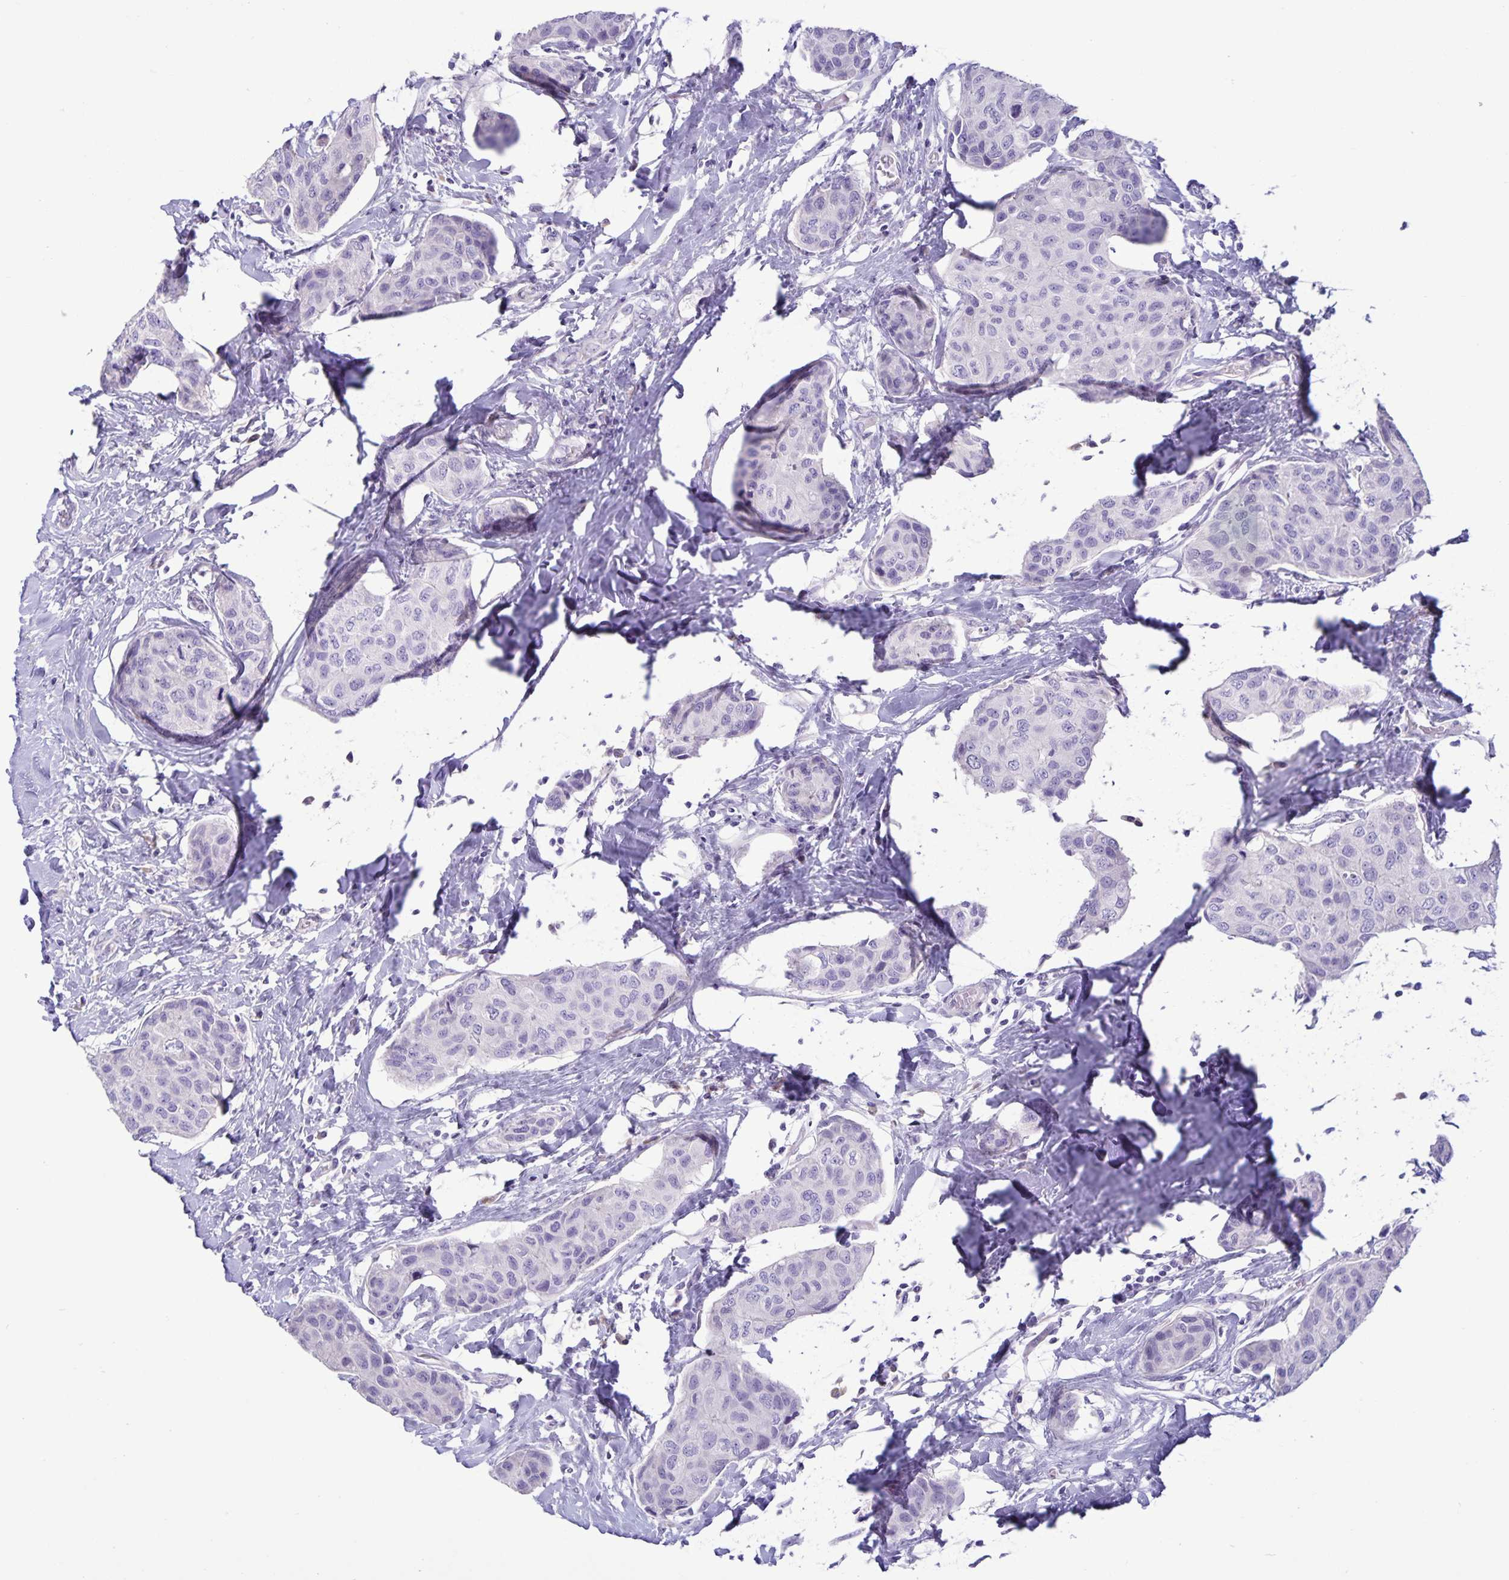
{"staining": {"intensity": "negative", "quantity": "none", "location": "none"}, "tissue": "breast cancer", "cell_type": "Tumor cells", "image_type": "cancer", "snomed": [{"axis": "morphology", "description": "Duct carcinoma"}, {"axis": "topography", "description": "Breast"}], "caption": "Protein analysis of breast cancer displays no significant staining in tumor cells.", "gene": "IBTK", "patient": {"sex": "female", "age": 80}}